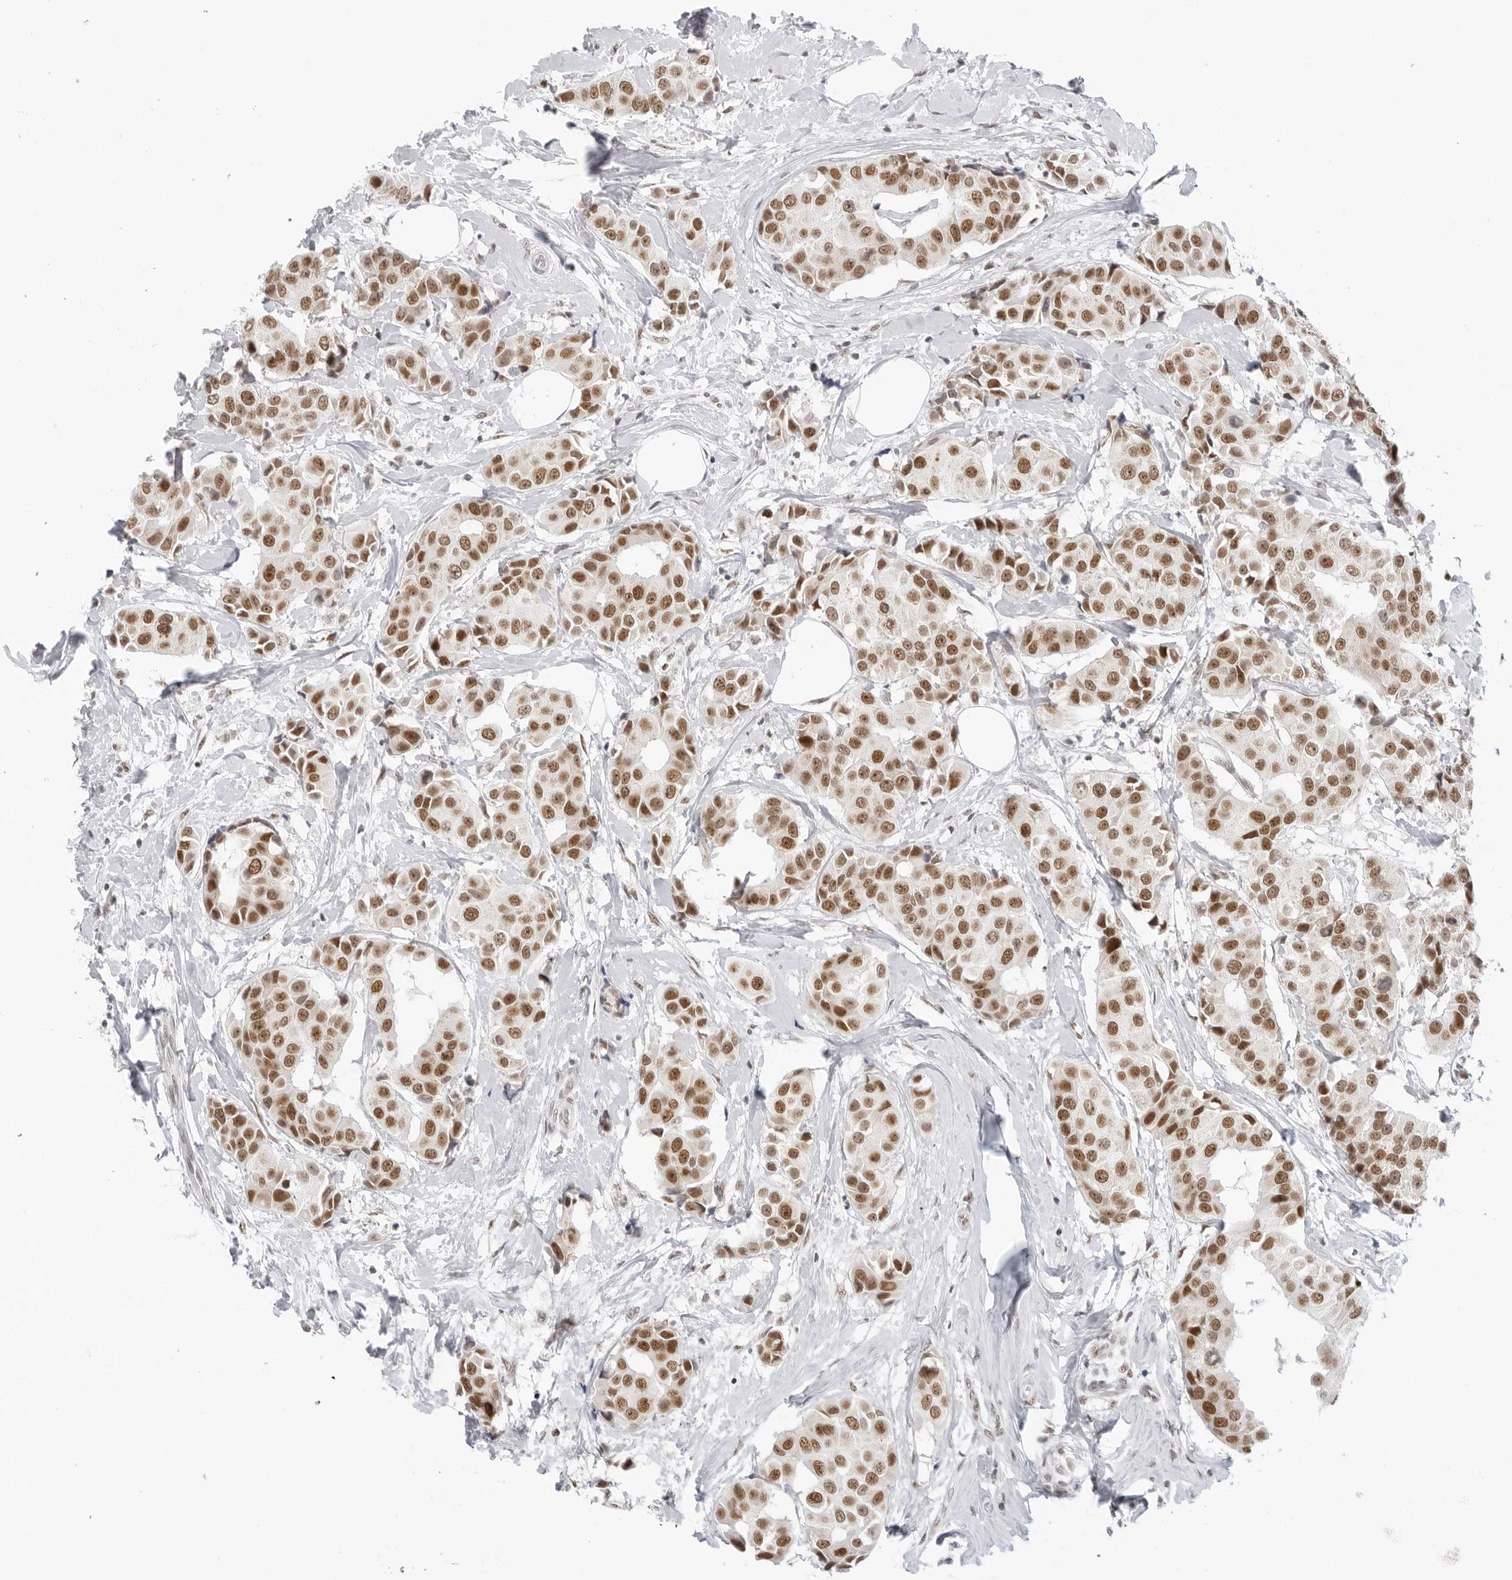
{"staining": {"intensity": "strong", "quantity": ">75%", "location": "nuclear"}, "tissue": "breast cancer", "cell_type": "Tumor cells", "image_type": "cancer", "snomed": [{"axis": "morphology", "description": "Normal tissue, NOS"}, {"axis": "morphology", "description": "Duct carcinoma"}, {"axis": "topography", "description": "Breast"}], "caption": "This is an image of immunohistochemistry (IHC) staining of breast infiltrating ductal carcinoma, which shows strong expression in the nuclear of tumor cells.", "gene": "FOXK2", "patient": {"sex": "female", "age": 39}}